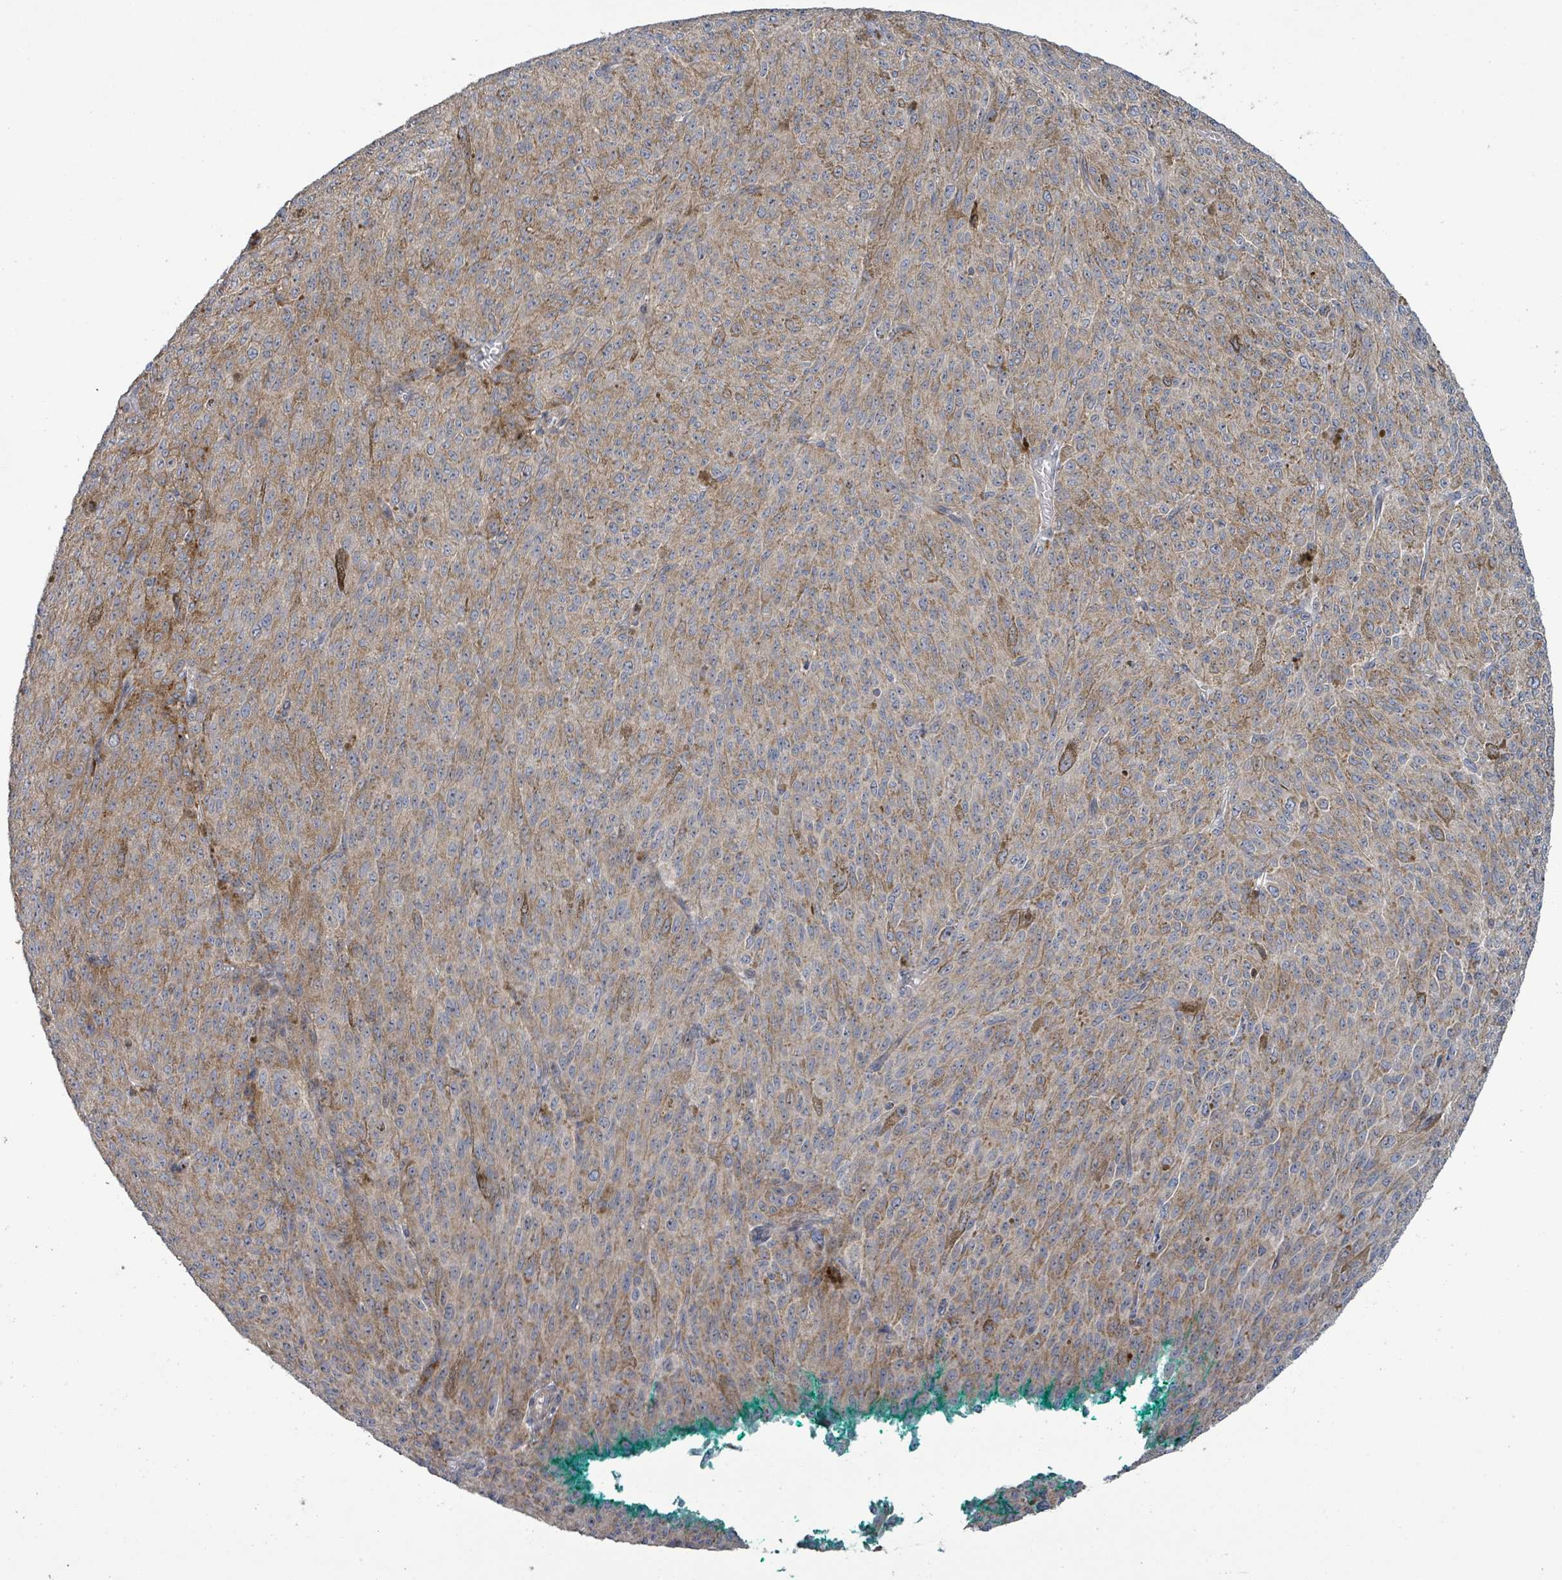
{"staining": {"intensity": "weak", "quantity": ">75%", "location": "cytoplasmic/membranous"}, "tissue": "melanoma", "cell_type": "Tumor cells", "image_type": "cancer", "snomed": [{"axis": "morphology", "description": "Malignant melanoma, NOS"}, {"axis": "topography", "description": "Skin"}], "caption": "A histopathology image of human melanoma stained for a protein shows weak cytoplasmic/membranous brown staining in tumor cells. (Stains: DAB in brown, nuclei in blue, Microscopy: brightfield microscopy at high magnification).", "gene": "LILRA4", "patient": {"sex": "female", "age": 52}}